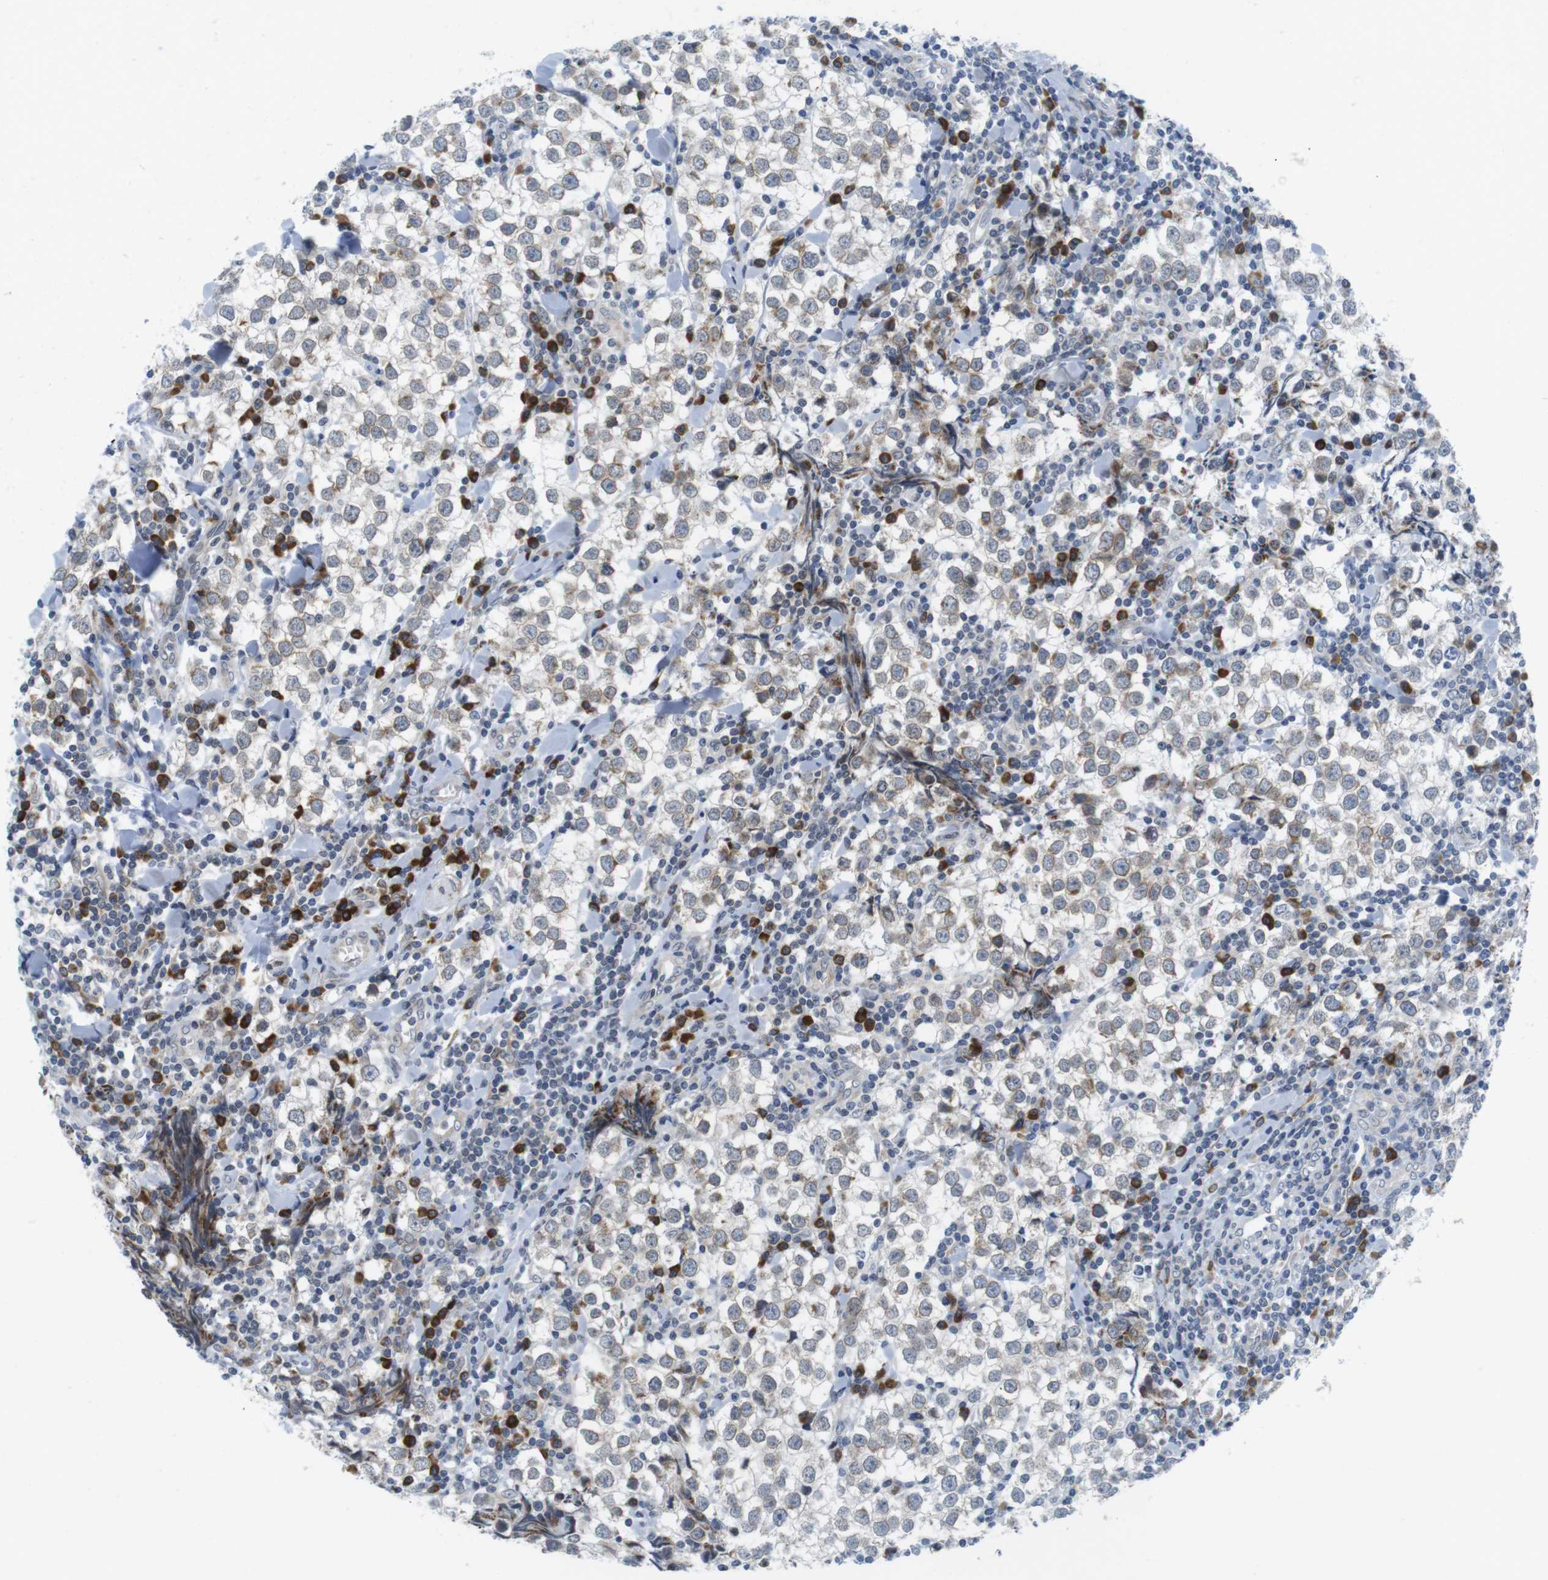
{"staining": {"intensity": "negative", "quantity": "none", "location": "none"}, "tissue": "testis cancer", "cell_type": "Tumor cells", "image_type": "cancer", "snomed": [{"axis": "morphology", "description": "Seminoma, NOS"}, {"axis": "morphology", "description": "Carcinoma, Embryonal, NOS"}, {"axis": "topography", "description": "Testis"}], "caption": "Immunohistochemistry (IHC) micrograph of testis seminoma stained for a protein (brown), which displays no staining in tumor cells. (DAB (3,3'-diaminobenzidine) immunohistochemistry with hematoxylin counter stain).", "gene": "ERGIC3", "patient": {"sex": "male", "age": 36}}